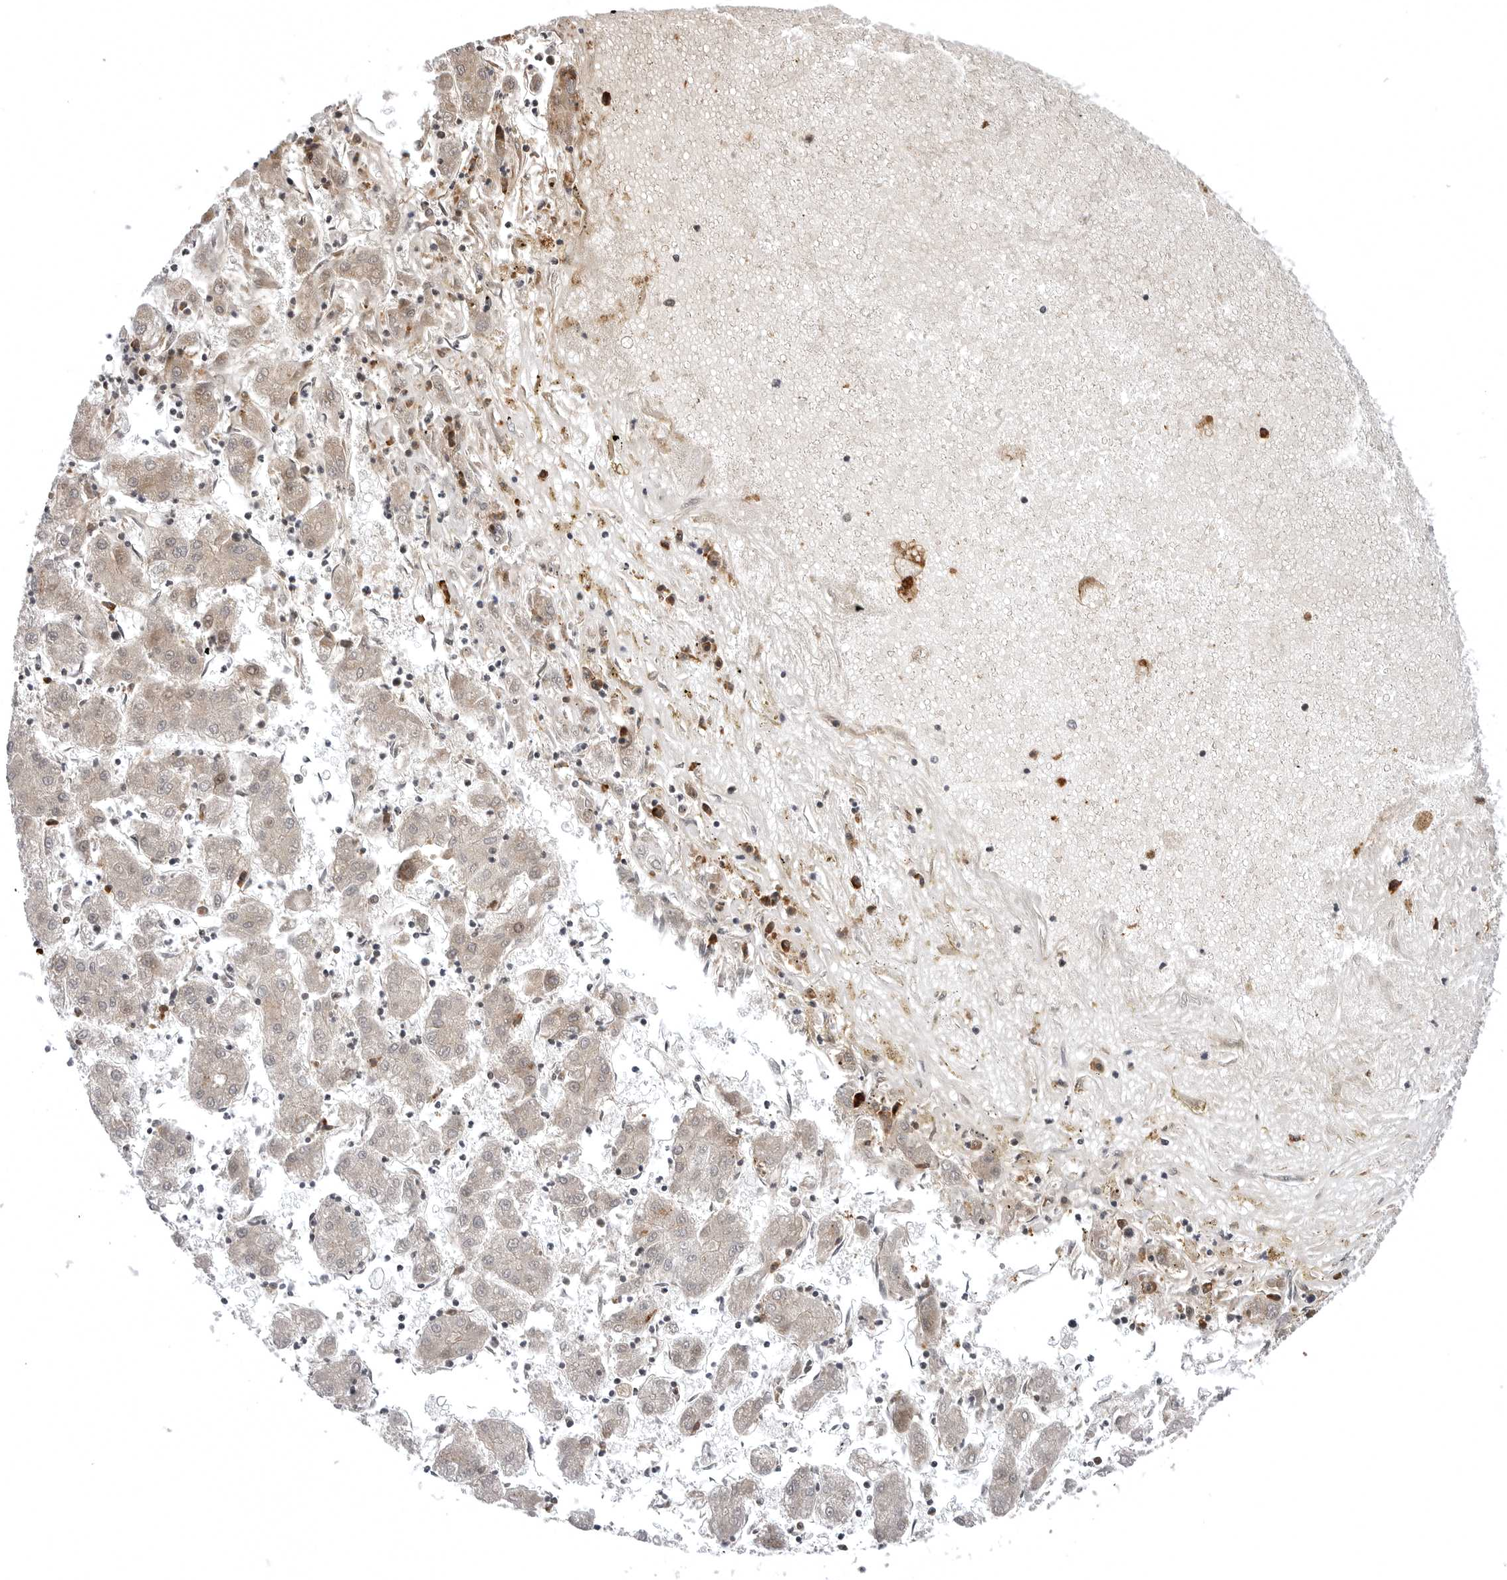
{"staining": {"intensity": "weak", "quantity": "25%-75%", "location": "cytoplasmic/membranous"}, "tissue": "liver cancer", "cell_type": "Tumor cells", "image_type": "cancer", "snomed": [{"axis": "morphology", "description": "Carcinoma, Hepatocellular, NOS"}, {"axis": "topography", "description": "Liver"}], "caption": "IHC photomicrograph of liver cancer stained for a protein (brown), which displays low levels of weak cytoplasmic/membranous staining in approximately 25%-75% of tumor cells.", "gene": "ARL5A", "patient": {"sex": "male", "age": 72}}